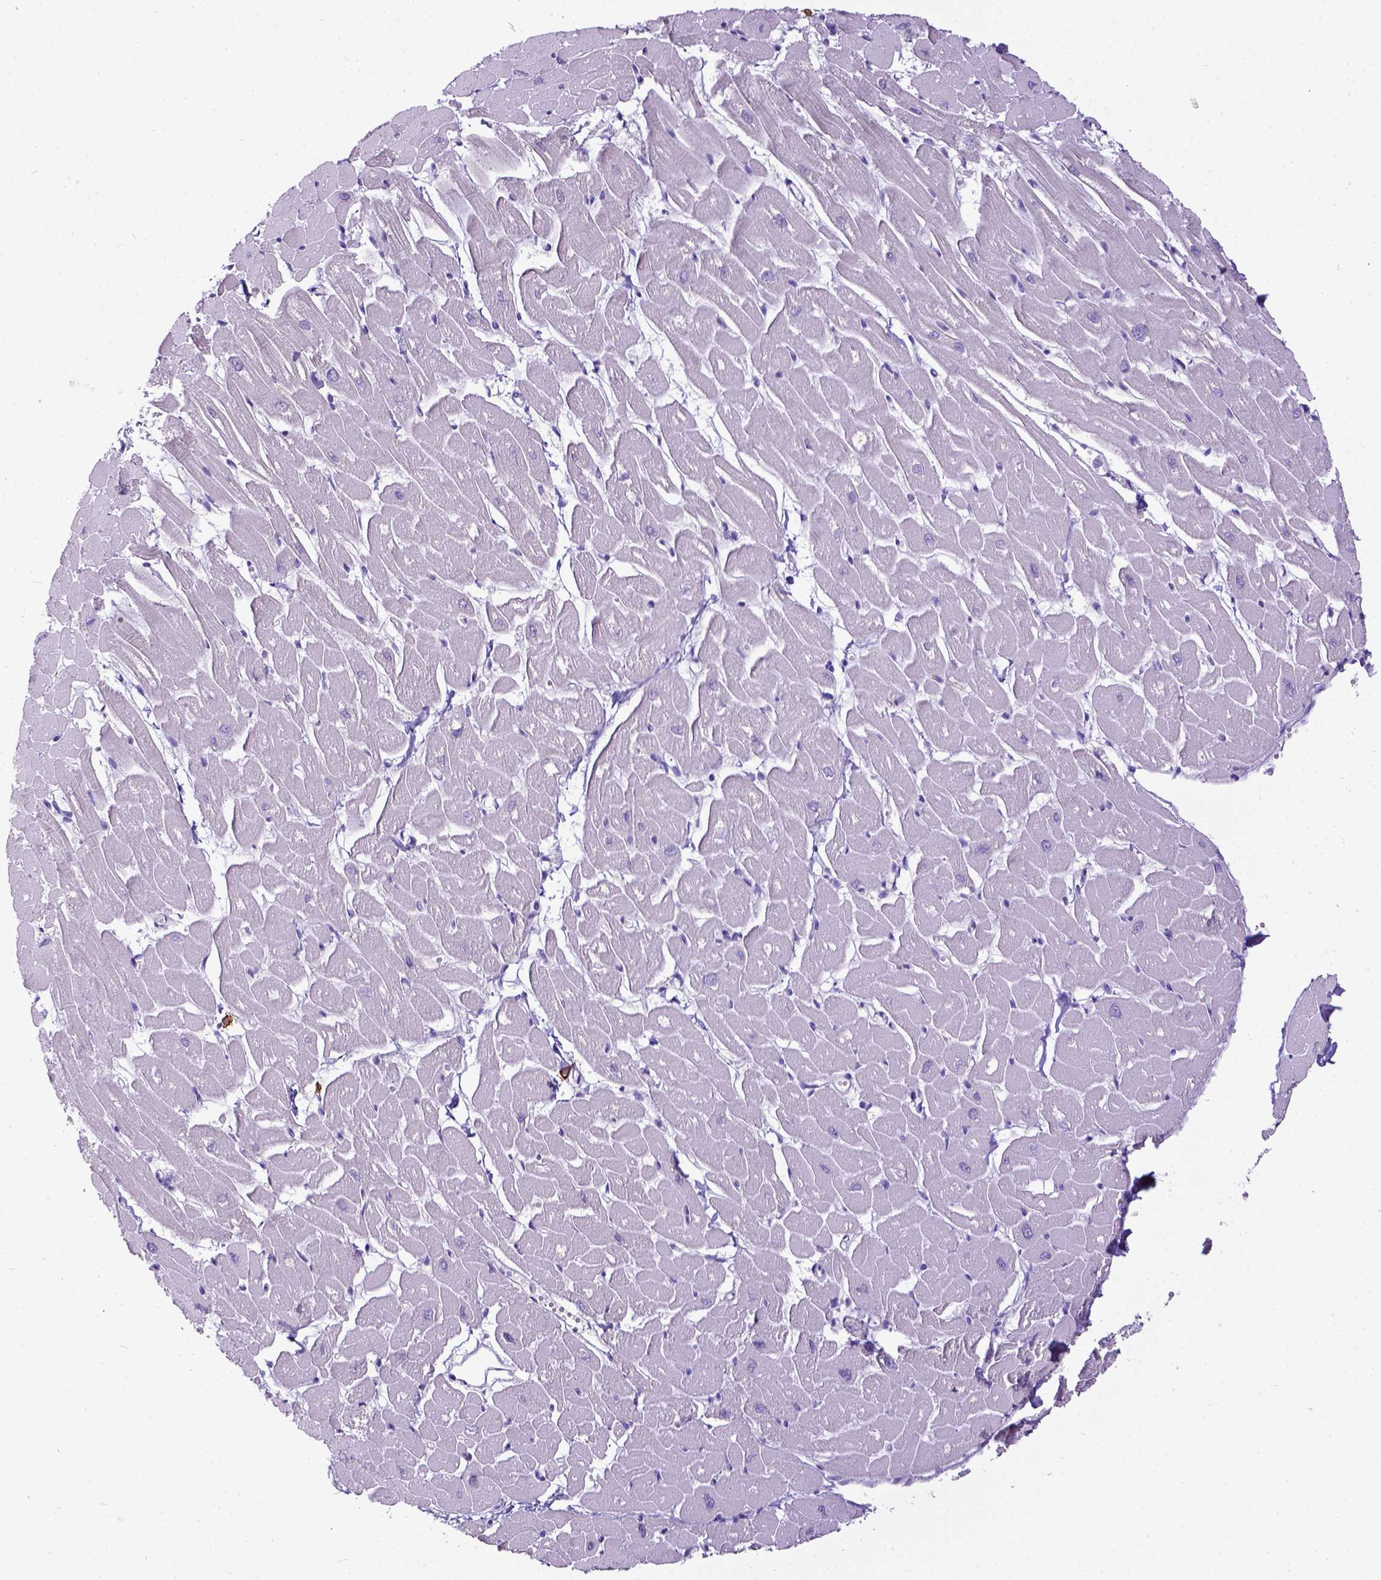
{"staining": {"intensity": "negative", "quantity": "none", "location": "none"}, "tissue": "heart muscle", "cell_type": "Cardiomyocytes", "image_type": "normal", "snomed": [{"axis": "morphology", "description": "Normal tissue, NOS"}, {"axis": "topography", "description": "Heart"}], "caption": "Immunohistochemistry (IHC) histopathology image of benign heart muscle: heart muscle stained with DAB (3,3'-diaminobenzidine) demonstrates no significant protein positivity in cardiomyocytes. Nuclei are stained in blue.", "gene": "KIT", "patient": {"sex": "male", "age": 57}}